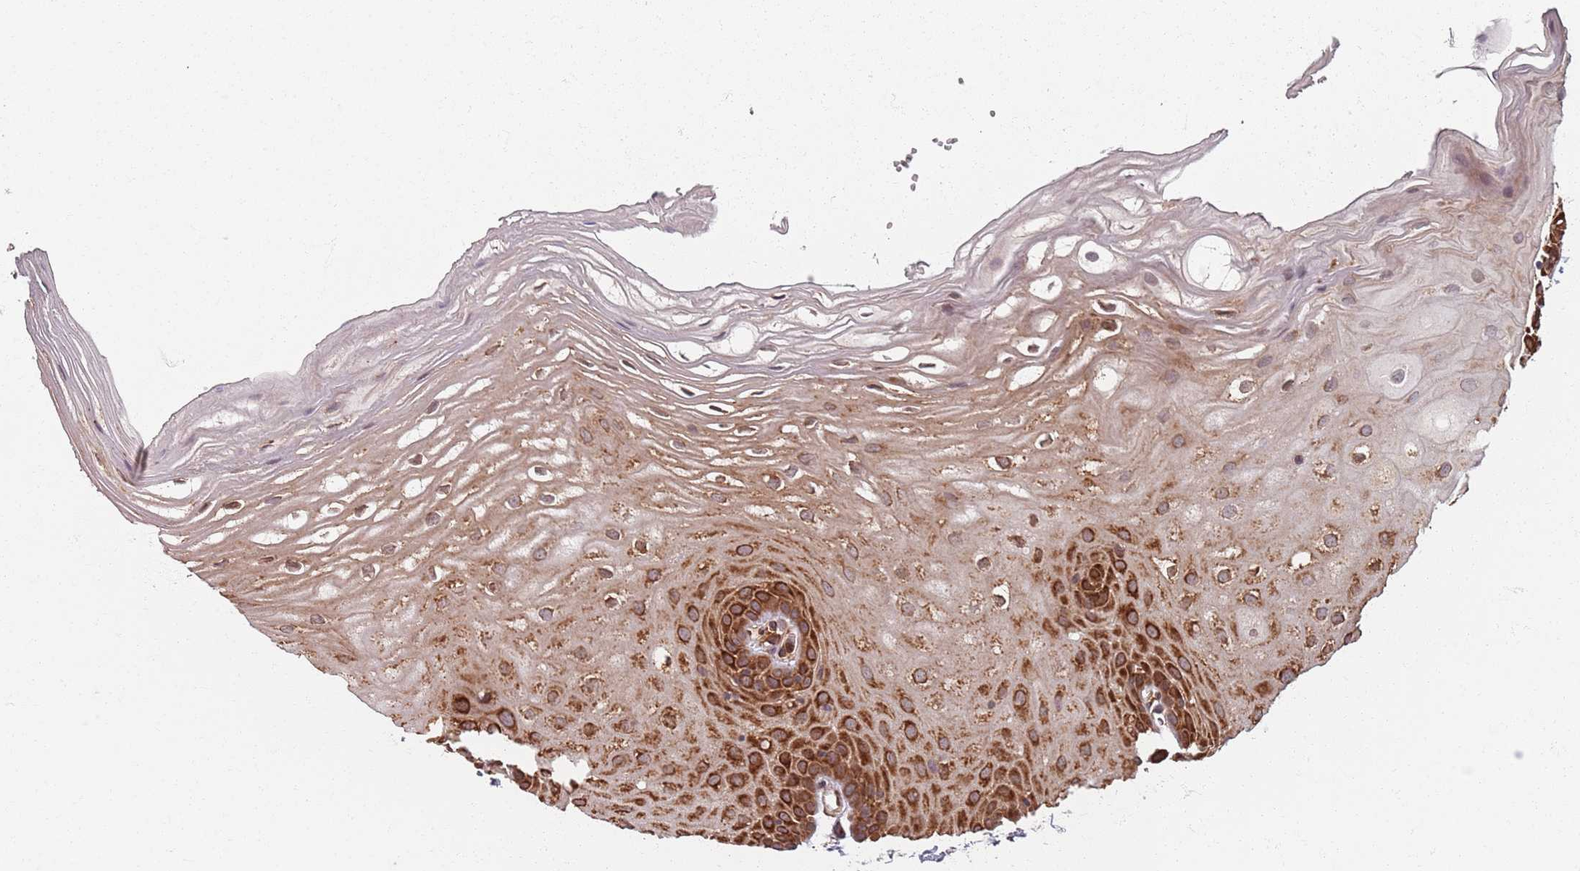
{"staining": {"intensity": "strong", "quantity": ">75%", "location": "cytoplasmic/membranous"}, "tissue": "oral mucosa", "cell_type": "Squamous epithelial cells", "image_type": "normal", "snomed": [{"axis": "morphology", "description": "Normal tissue, NOS"}, {"axis": "topography", "description": "Oral tissue"}, {"axis": "topography", "description": "Tounge, NOS"}], "caption": "Approximately >75% of squamous epithelial cells in unremarkable oral mucosa reveal strong cytoplasmic/membranous protein positivity as visualized by brown immunohistochemical staining.", "gene": "NOTCH3", "patient": {"sex": "female", "age": 73}}